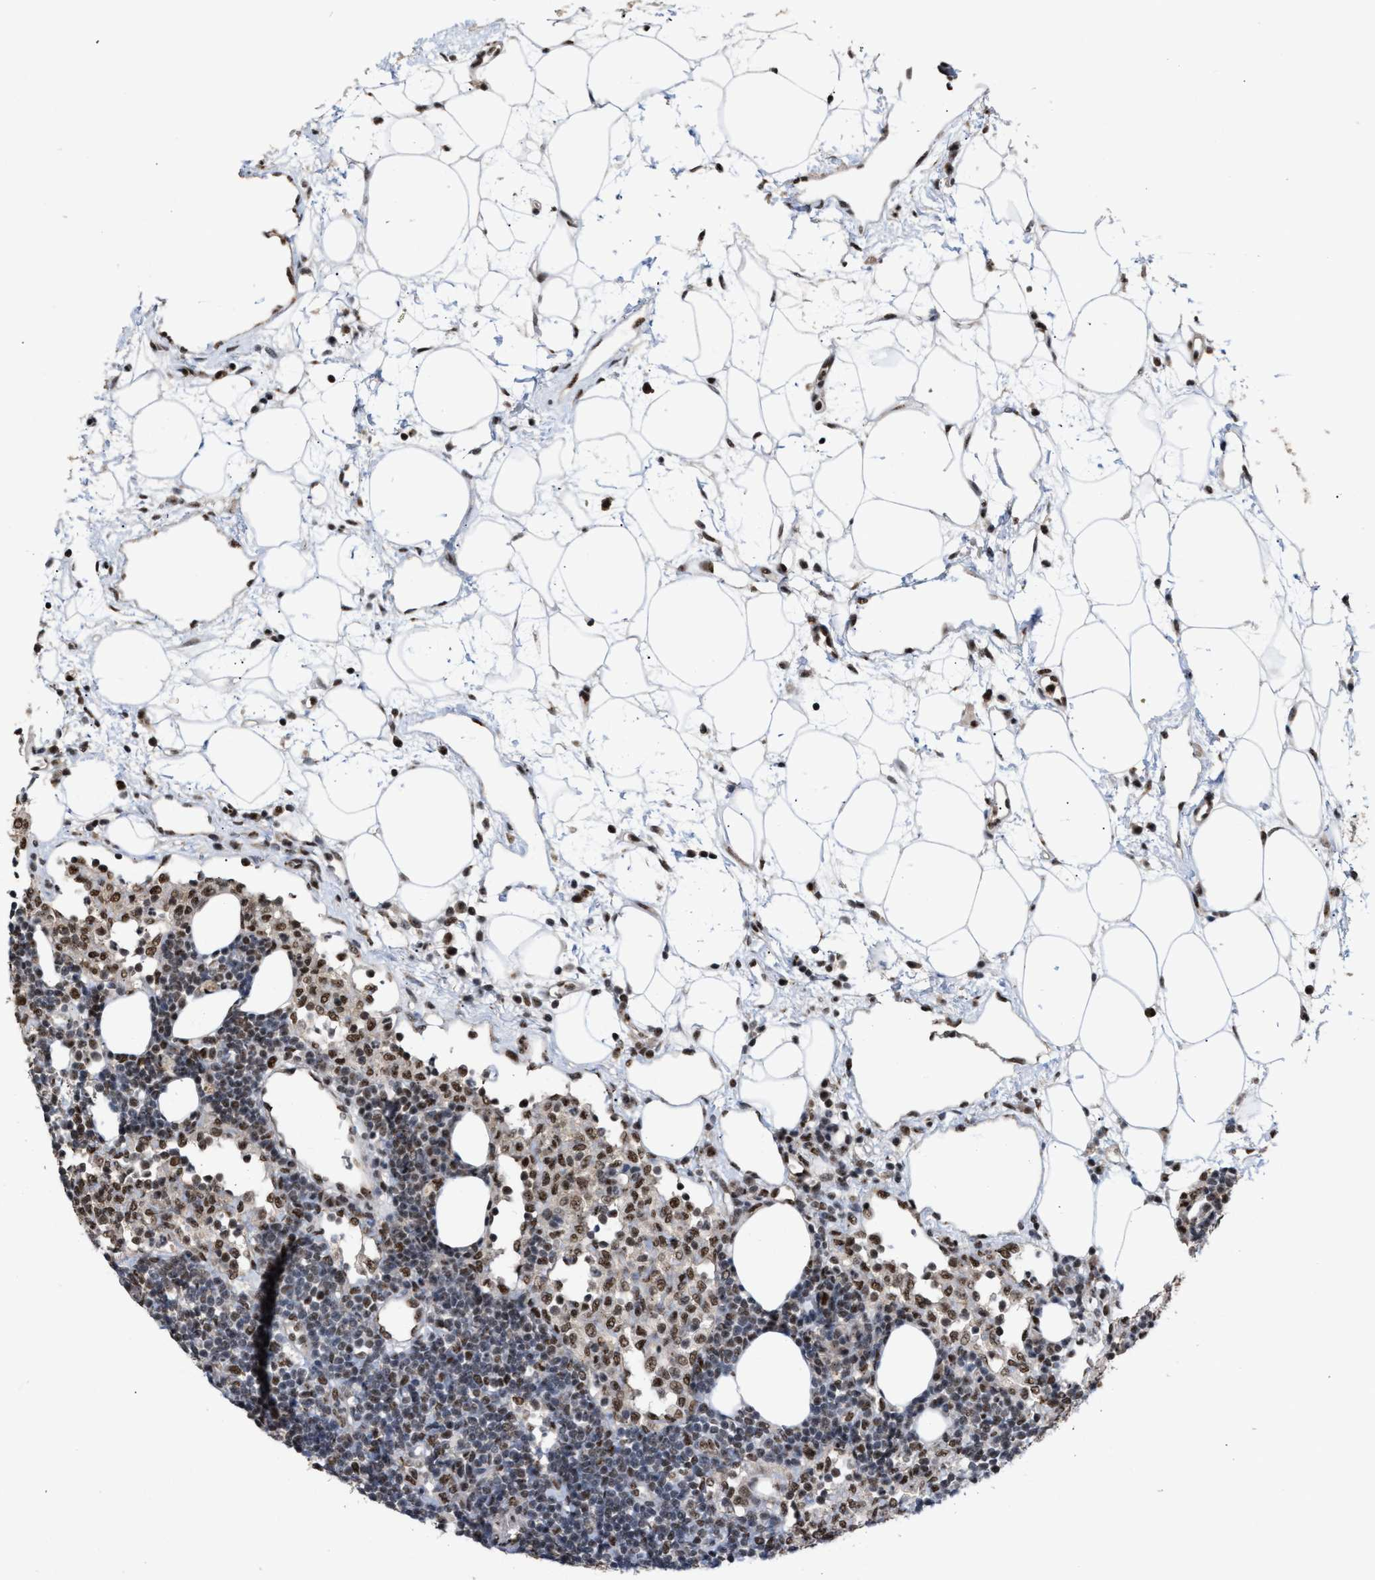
{"staining": {"intensity": "moderate", "quantity": "25%-75%", "location": "nuclear"}, "tissue": "lymph node", "cell_type": "Germinal center cells", "image_type": "normal", "snomed": [{"axis": "morphology", "description": "Normal tissue, NOS"}, {"axis": "morphology", "description": "Carcinoid, malignant, NOS"}, {"axis": "topography", "description": "Lymph node"}], "caption": "High-power microscopy captured an immunohistochemistry (IHC) photomicrograph of normal lymph node, revealing moderate nuclear staining in approximately 25%-75% of germinal center cells.", "gene": "EIF4A3", "patient": {"sex": "male", "age": 47}}